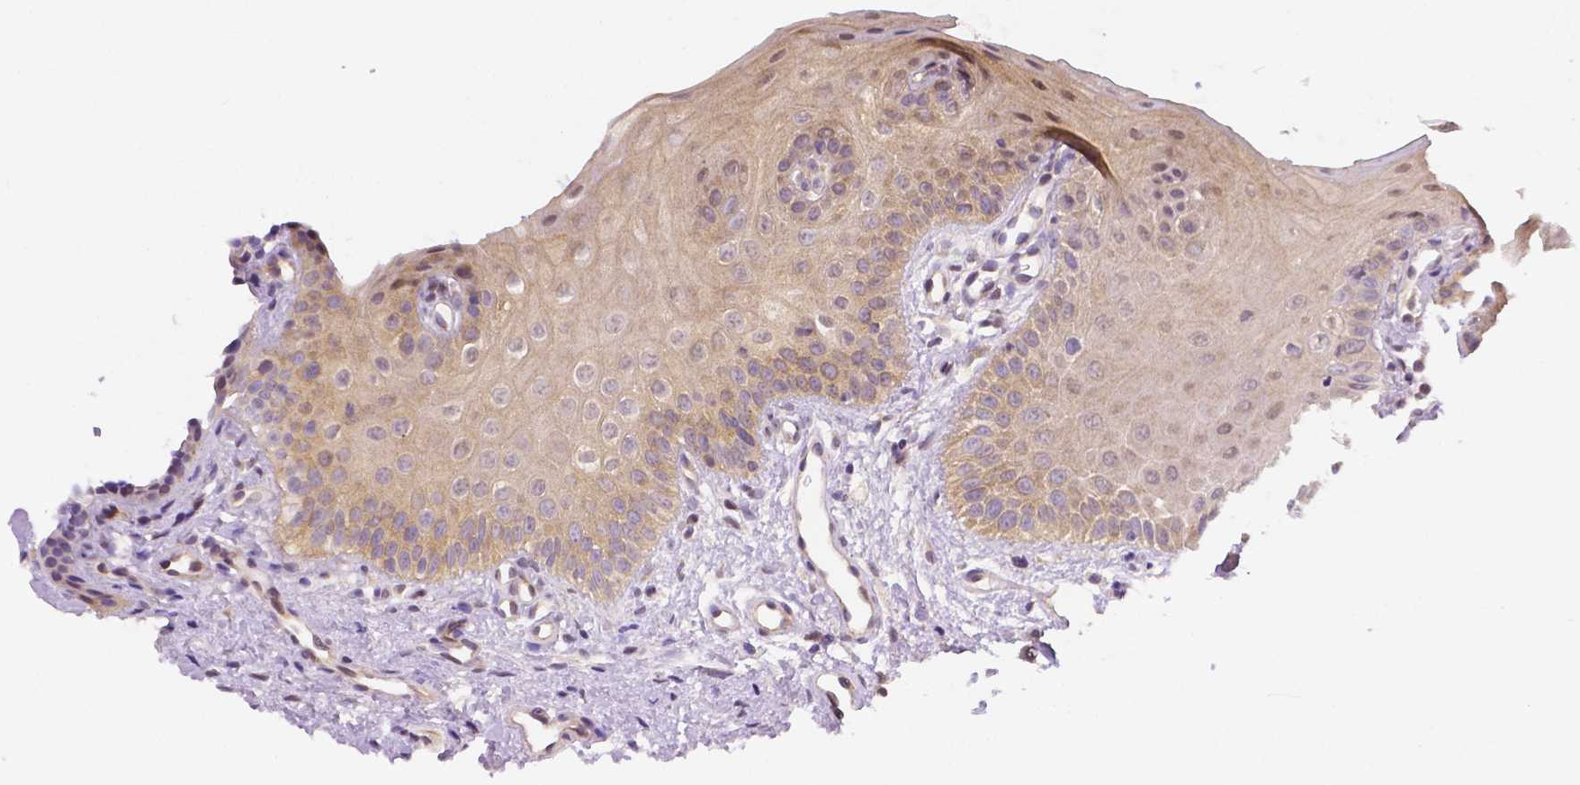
{"staining": {"intensity": "weak", "quantity": ">75%", "location": "cytoplasmic/membranous"}, "tissue": "oral mucosa", "cell_type": "Squamous epithelial cells", "image_type": "normal", "snomed": [{"axis": "morphology", "description": "Normal tissue, NOS"}, {"axis": "topography", "description": "Oral tissue"}], "caption": "IHC staining of benign oral mucosa, which displays low levels of weak cytoplasmic/membranous staining in about >75% of squamous epithelial cells indicating weak cytoplasmic/membranous protein positivity. The staining was performed using DAB (3,3'-diaminobenzidine) (brown) for protein detection and nuclei were counterstained in hematoxylin (blue).", "gene": "ZNRD2", "patient": {"sex": "female", "age": 73}}